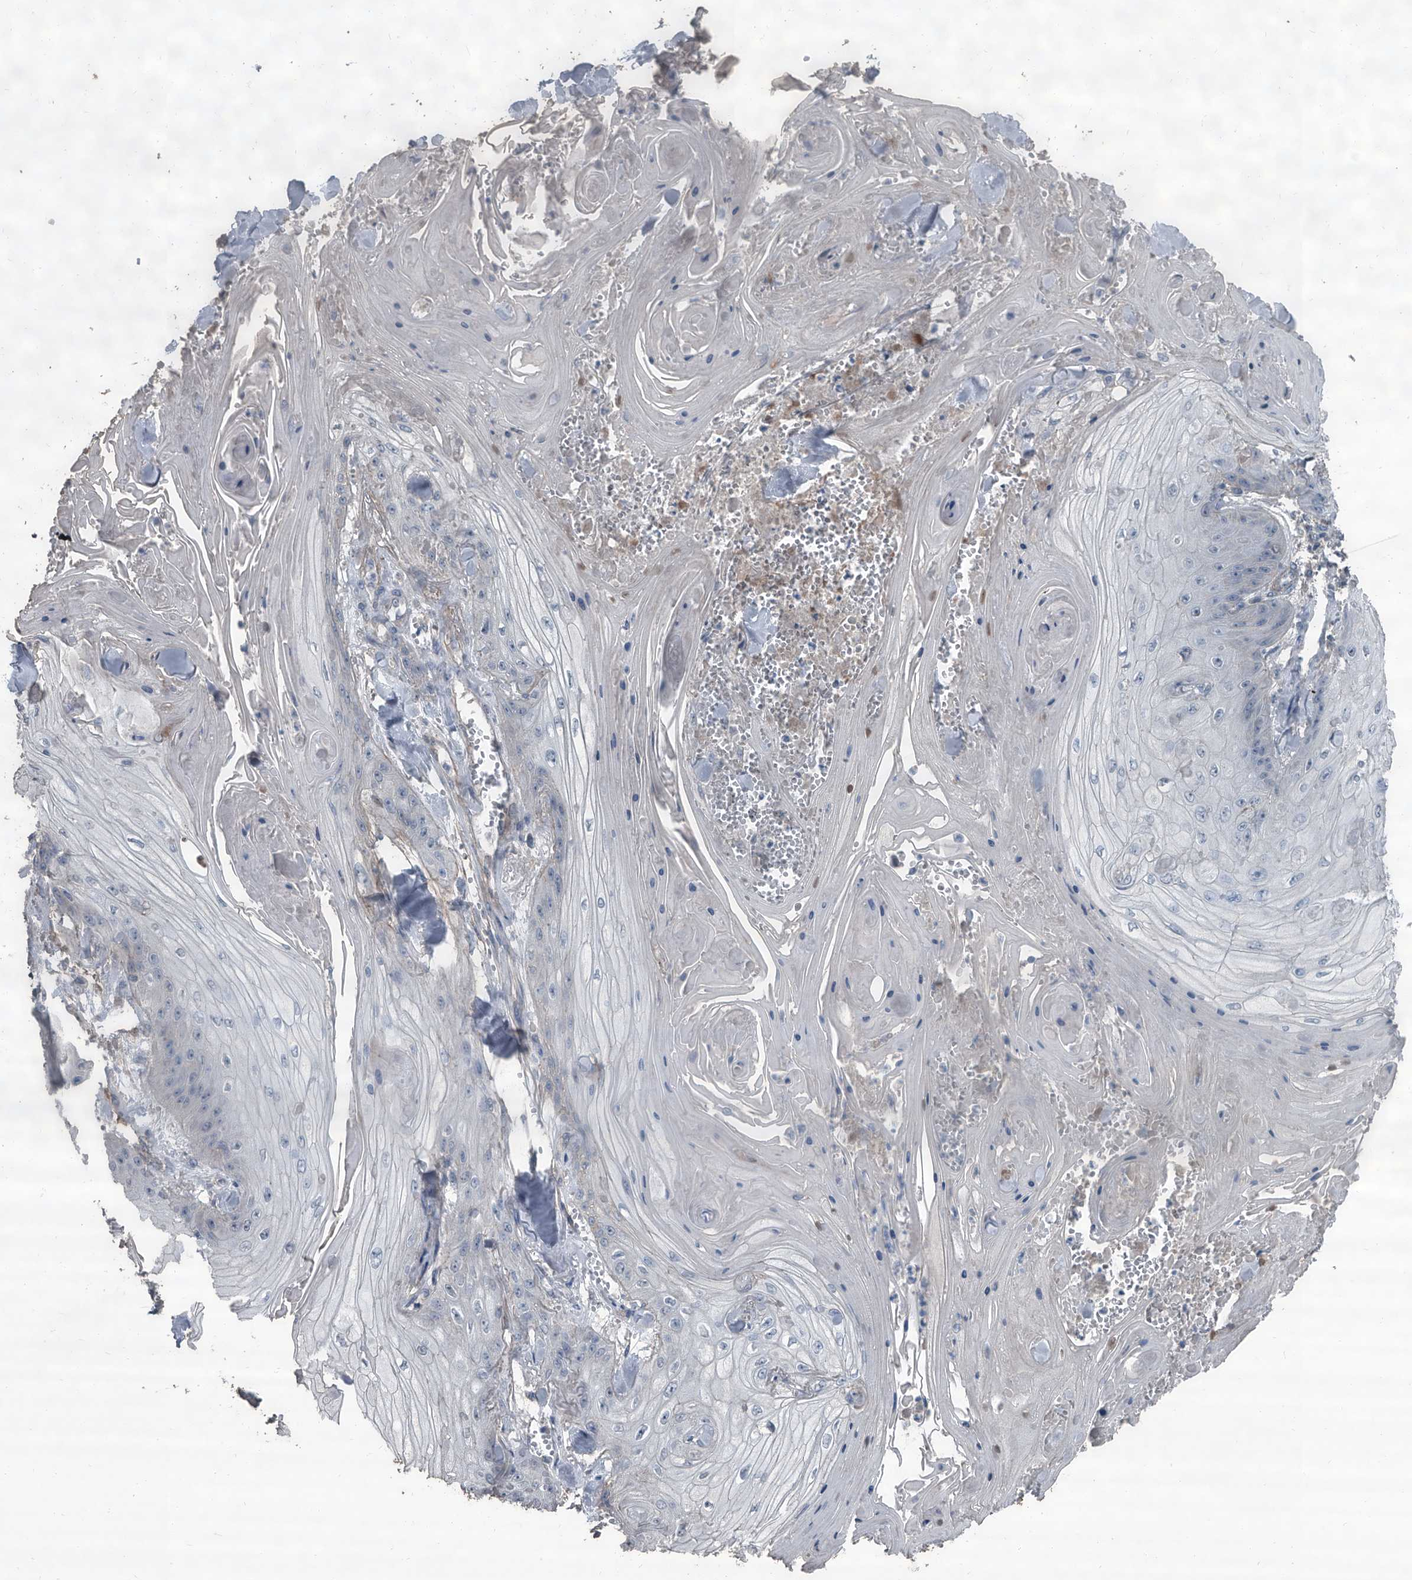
{"staining": {"intensity": "negative", "quantity": "none", "location": "none"}, "tissue": "skin cancer", "cell_type": "Tumor cells", "image_type": "cancer", "snomed": [{"axis": "morphology", "description": "Squamous cell carcinoma, NOS"}, {"axis": "topography", "description": "Skin"}], "caption": "Tumor cells are negative for protein expression in human squamous cell carcinoma (skin). Nuclei are stained in blue.", "gene": "OARD1", "patient": {"sex": "male", "age": 74}}